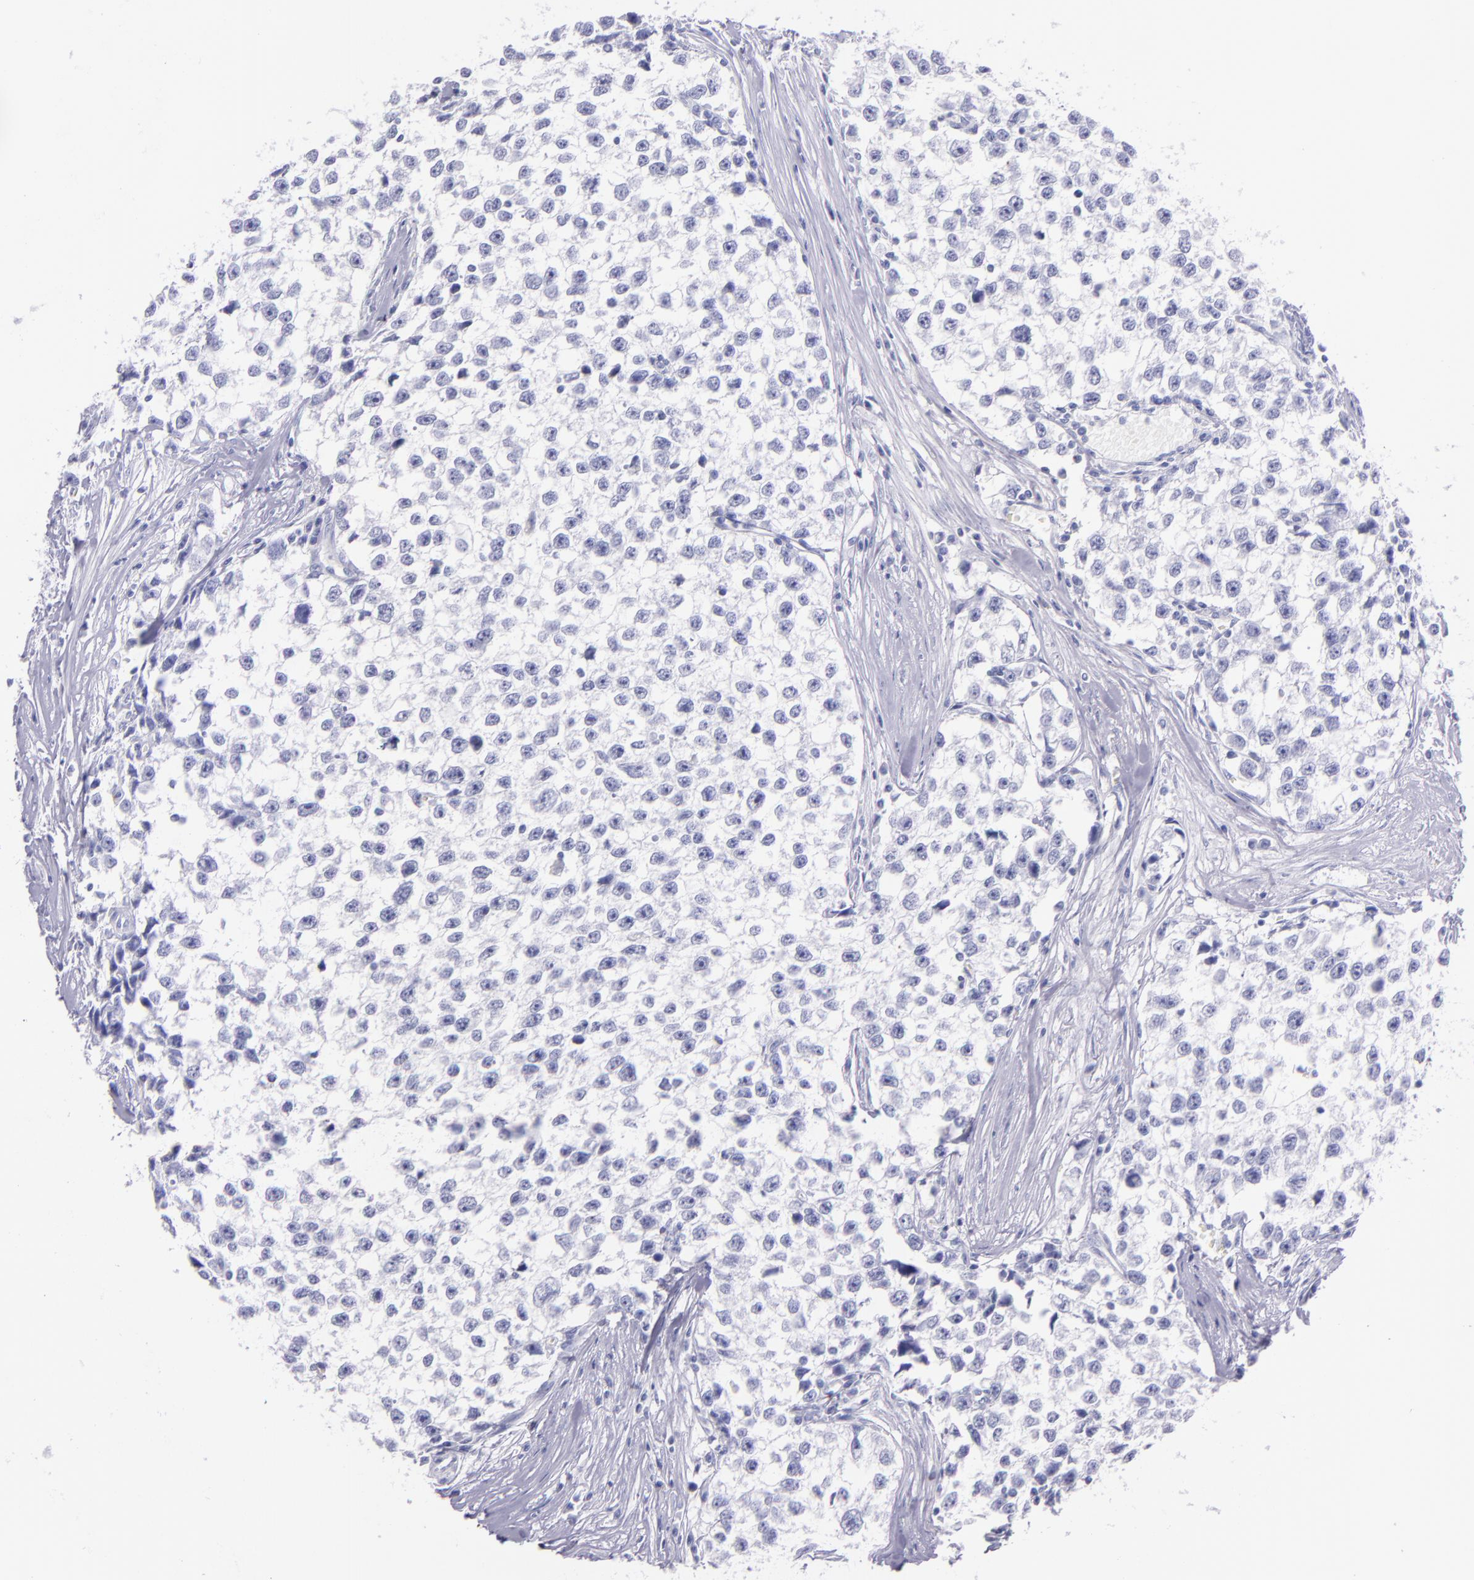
{"staining": {"intensity": "negative", "quantity": "none", "location": "none"}, "tissue": "testis cancer", "cell_type": "Tumor cells", "image_type": "cancer", "snomed": [{"axis": "morphology", "description": "Seminoma, NOS"}, {"axis": "morphology", "description": "Carcinoma, Embryonal, NOS"}, {"axis": "topography", "description": "Testis"}], "caption": "Seminoma (testis) was stained to show a protein in brown. There is no significant positivity in tumor cells. The staining is performed using DAB brown chromogen with nuclei counter-stained in using hematoxylin.", "gene": "SFTPA2", "patient": {"sex": "male", "age": 30}}